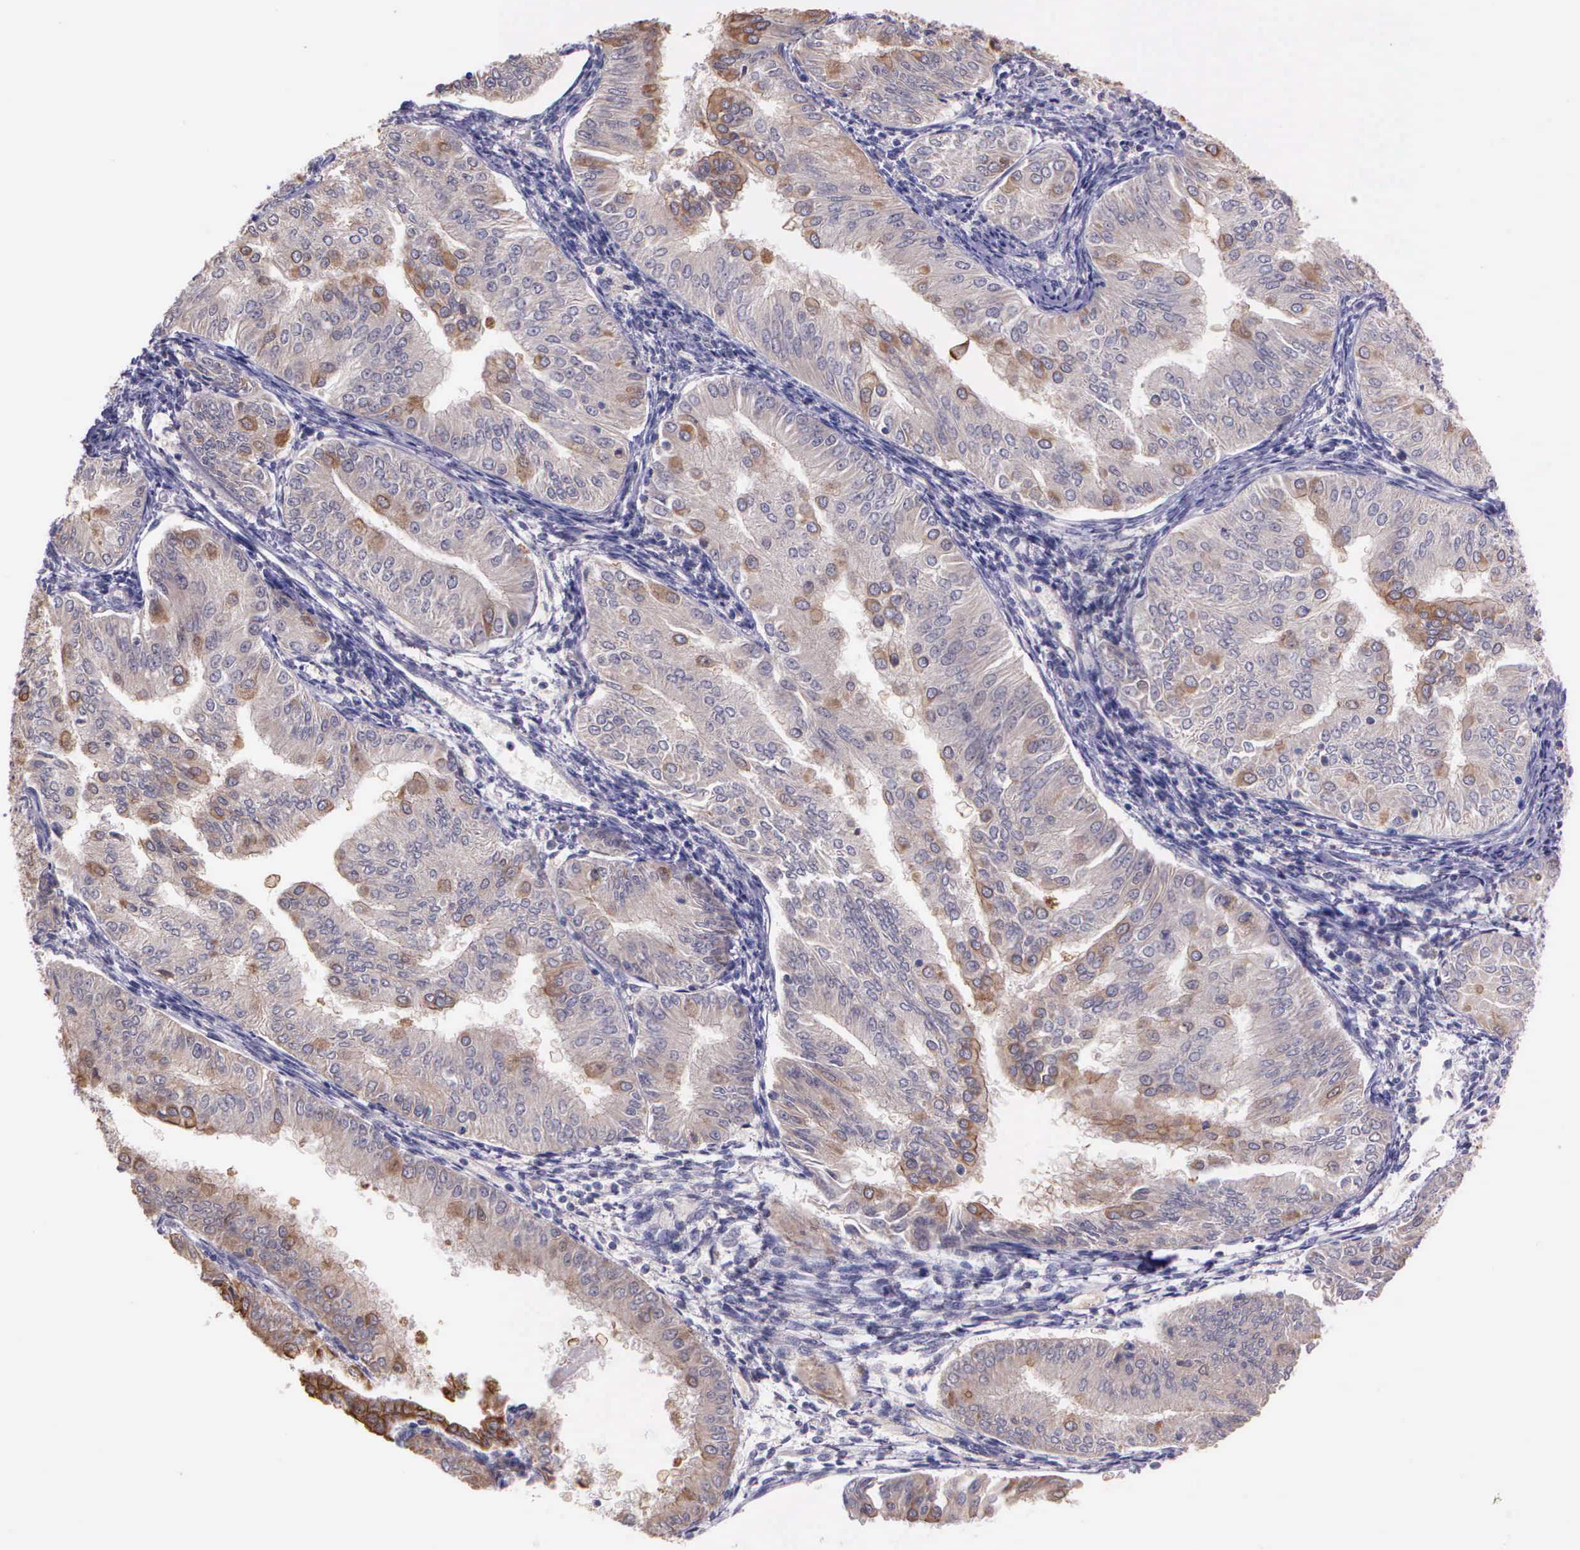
{"staining": {"intensity": "negative", "quantity": "none", "location": "none"}, "tissue": "endometrial cancer", "cell_type": "Tumor cells", "image_type": "cancer", "snomed": [{"axis": "morphology", "description": "Adenocarcinoma, NOS"}, {"axis": "topography", "description": "Endometrium"}], "caption": "This is an immunohistochemistry (IHC) image of endometrial cancer (adenocarcinoma). There is no expression in tumor cells.", "gene": "IGBP1", "patient": {"sex": "female", "age": 53}}